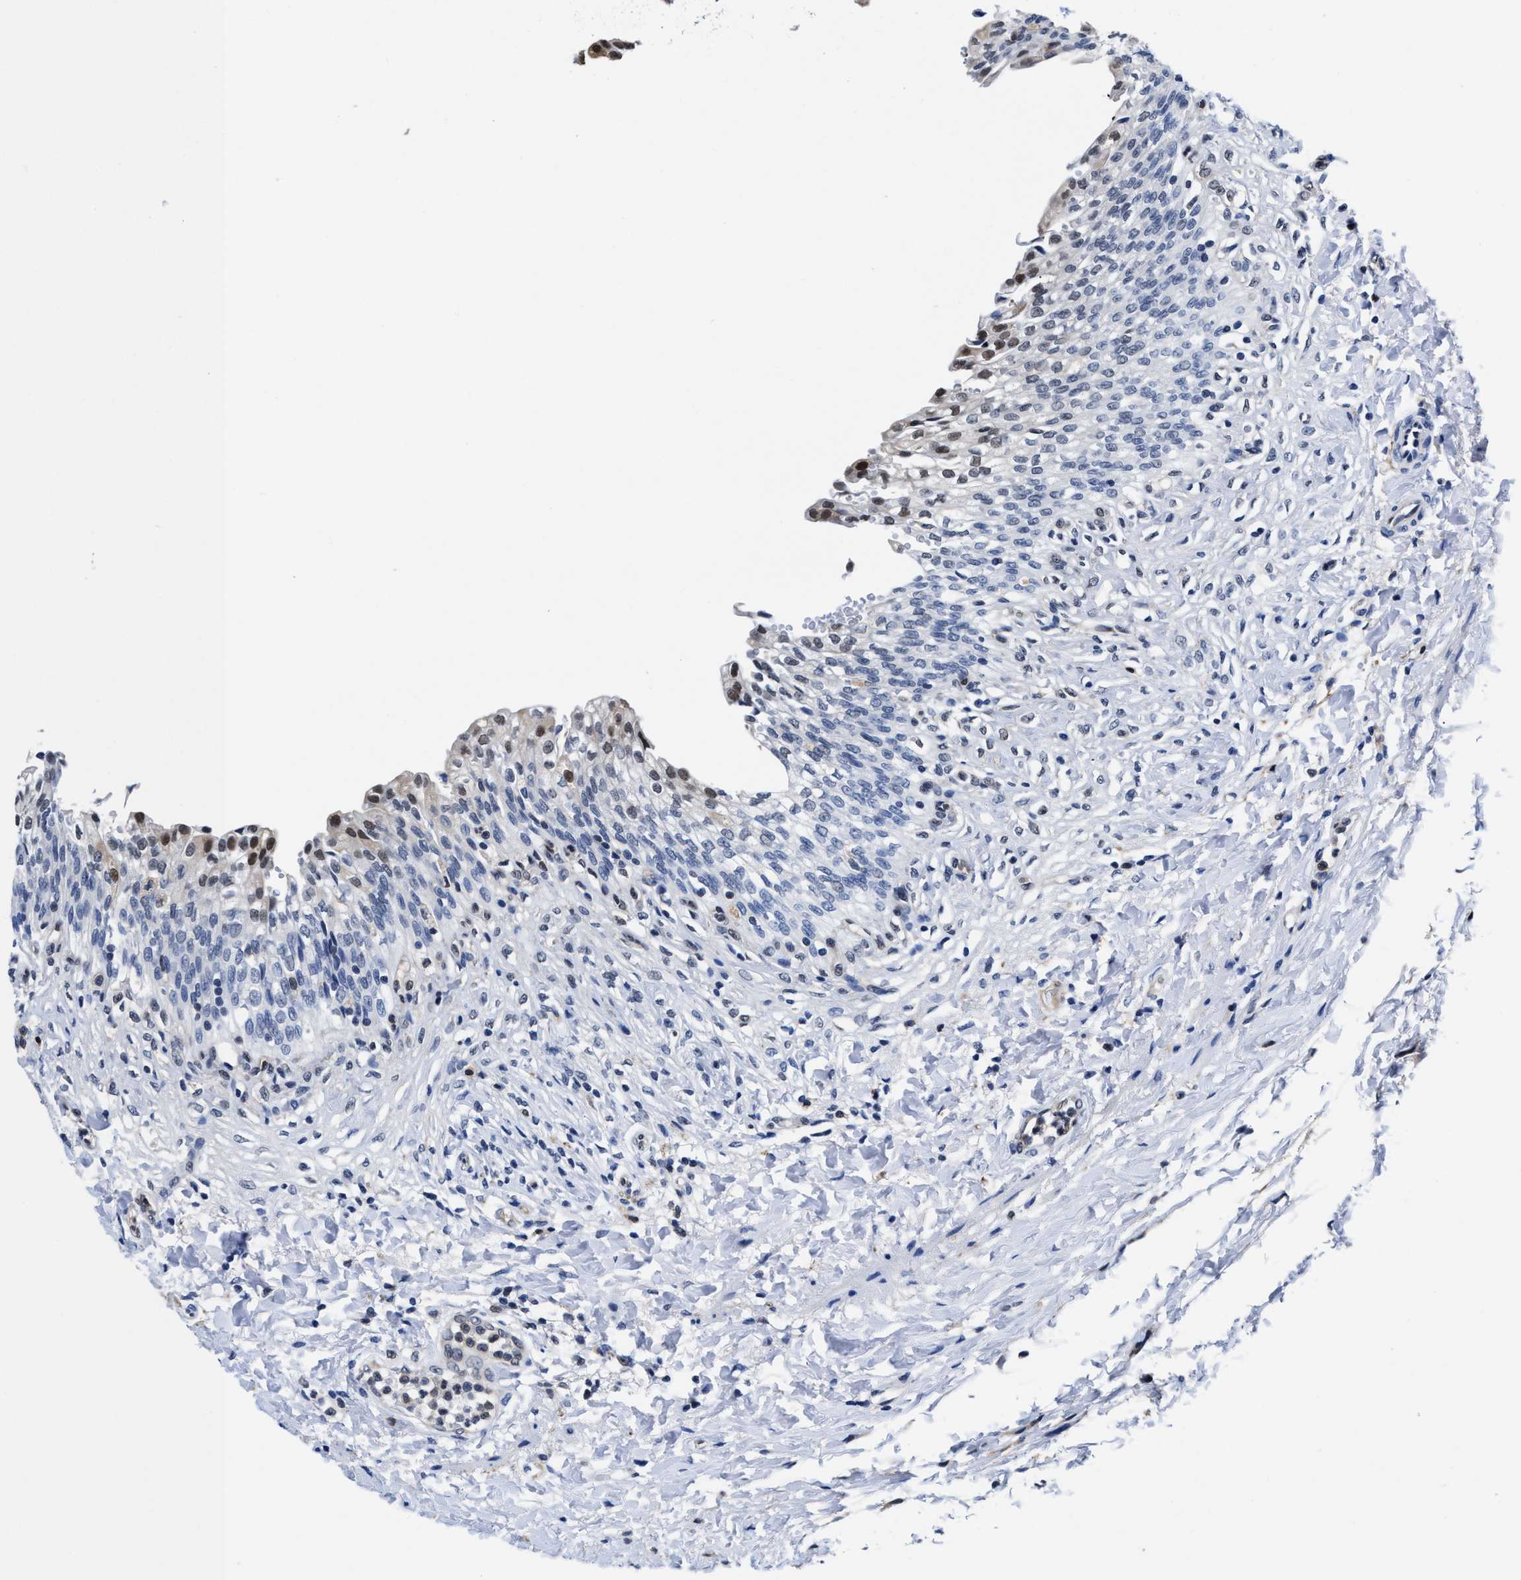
{"staining": {"intensity": "moderate", "quantity": "<25%", "location": "nuclear"}, "tissue": "urinary bladder", "cell_type": "Urothelial cells", "image_type": "normal", "snomed": [{"axis": "morphology", "description": "Urothelial carcinoma, High grade"}, {"axis": "topography", "description": "Urinary bladder"}], "caption": "Urinary bladder stained with DAB immunohistochemistry demonstrates low levels of moderate nuclear positivity in about <25% of urothelial cells.", "gene": "ACLY", "patient": {"sex": "male", "age": 46}}